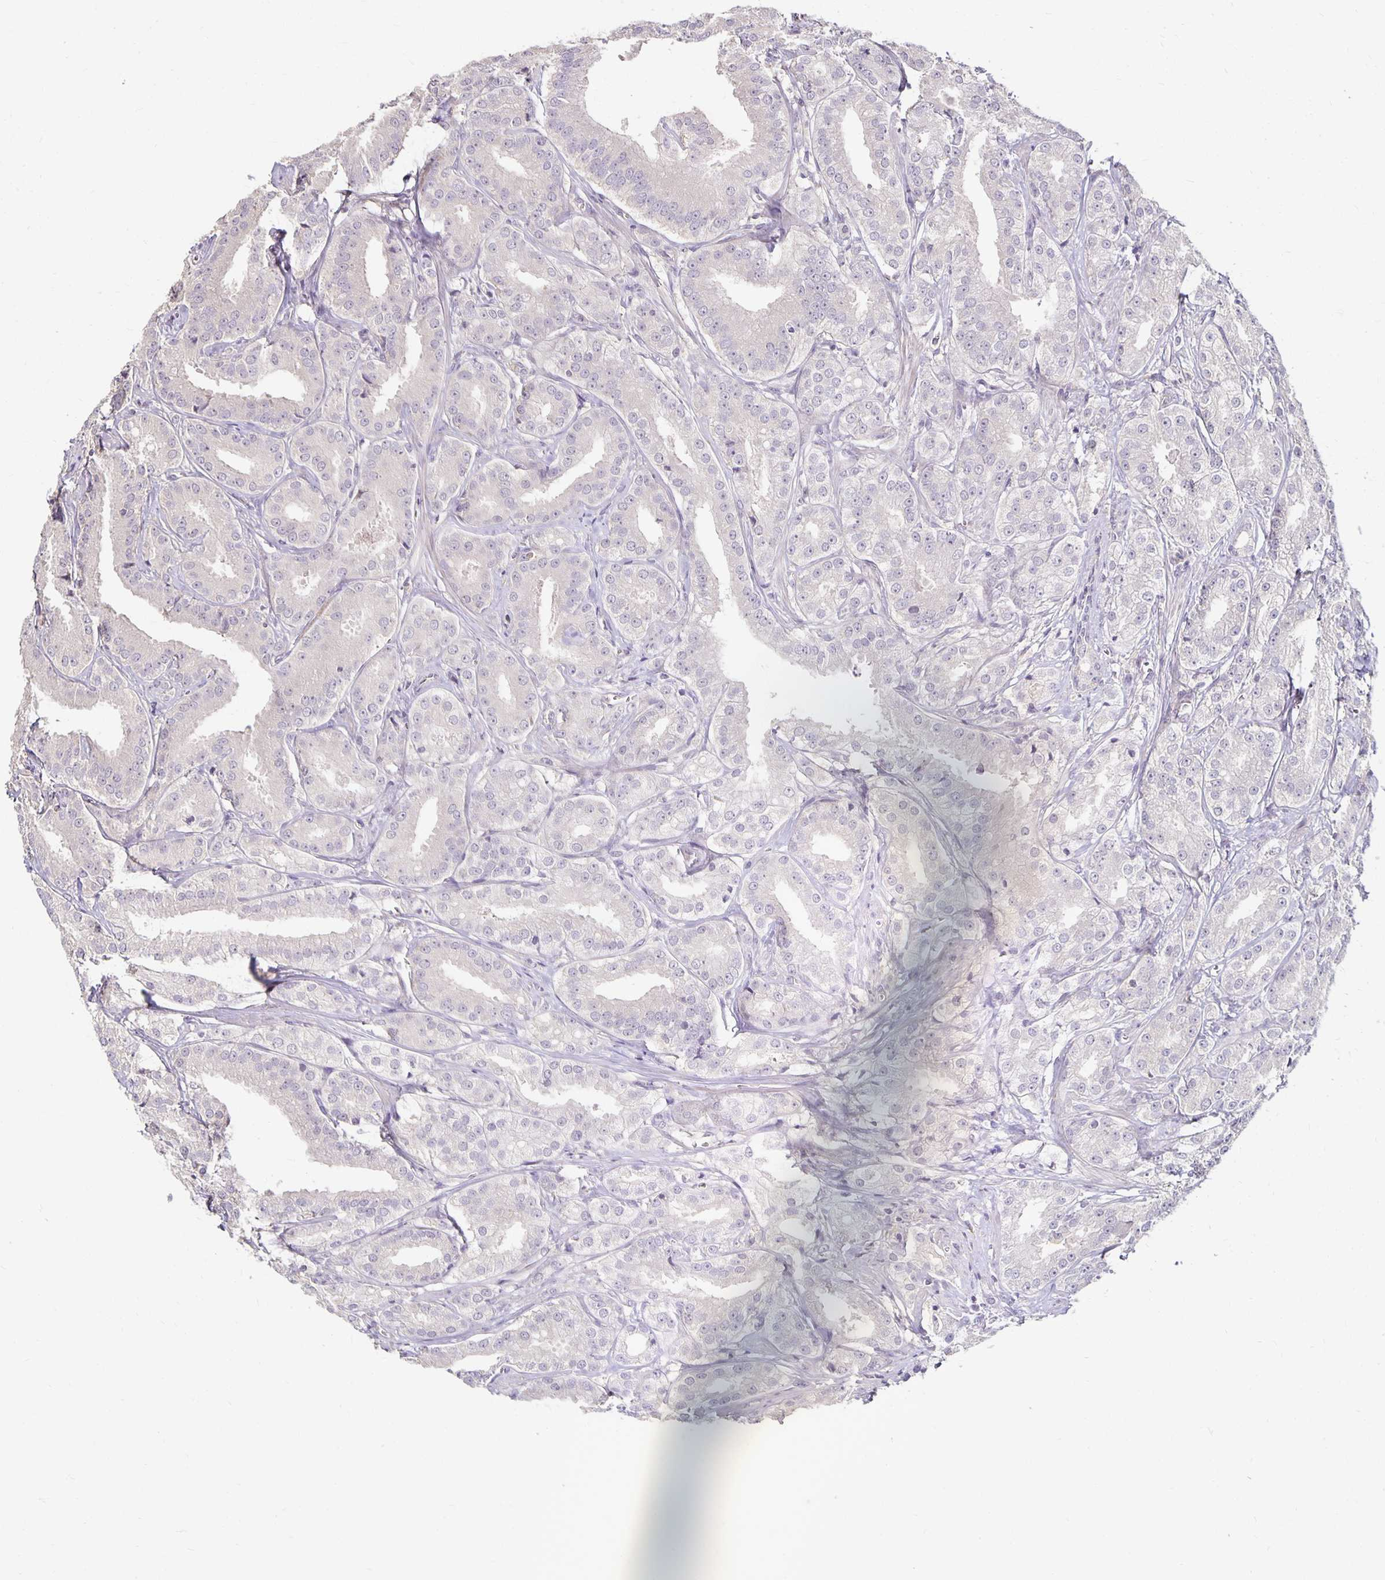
{"staining": {"intensity": "negative", "quantity": "none", "location": "none"}, "tissue": "prostate cancer", "cell_type": "Tumor cells", "image_type": "cancer", "snomed": [{"axis": "morphology", "description": "Adenocarcinoma, High grade"}, {"axis": "topography", "description": "Prostate"}], "caption": "Tumor cells are negative for brown protein staining in prostate cancer.", "gene": "CST6", "patient": {"sex": "male", "age": 64}}